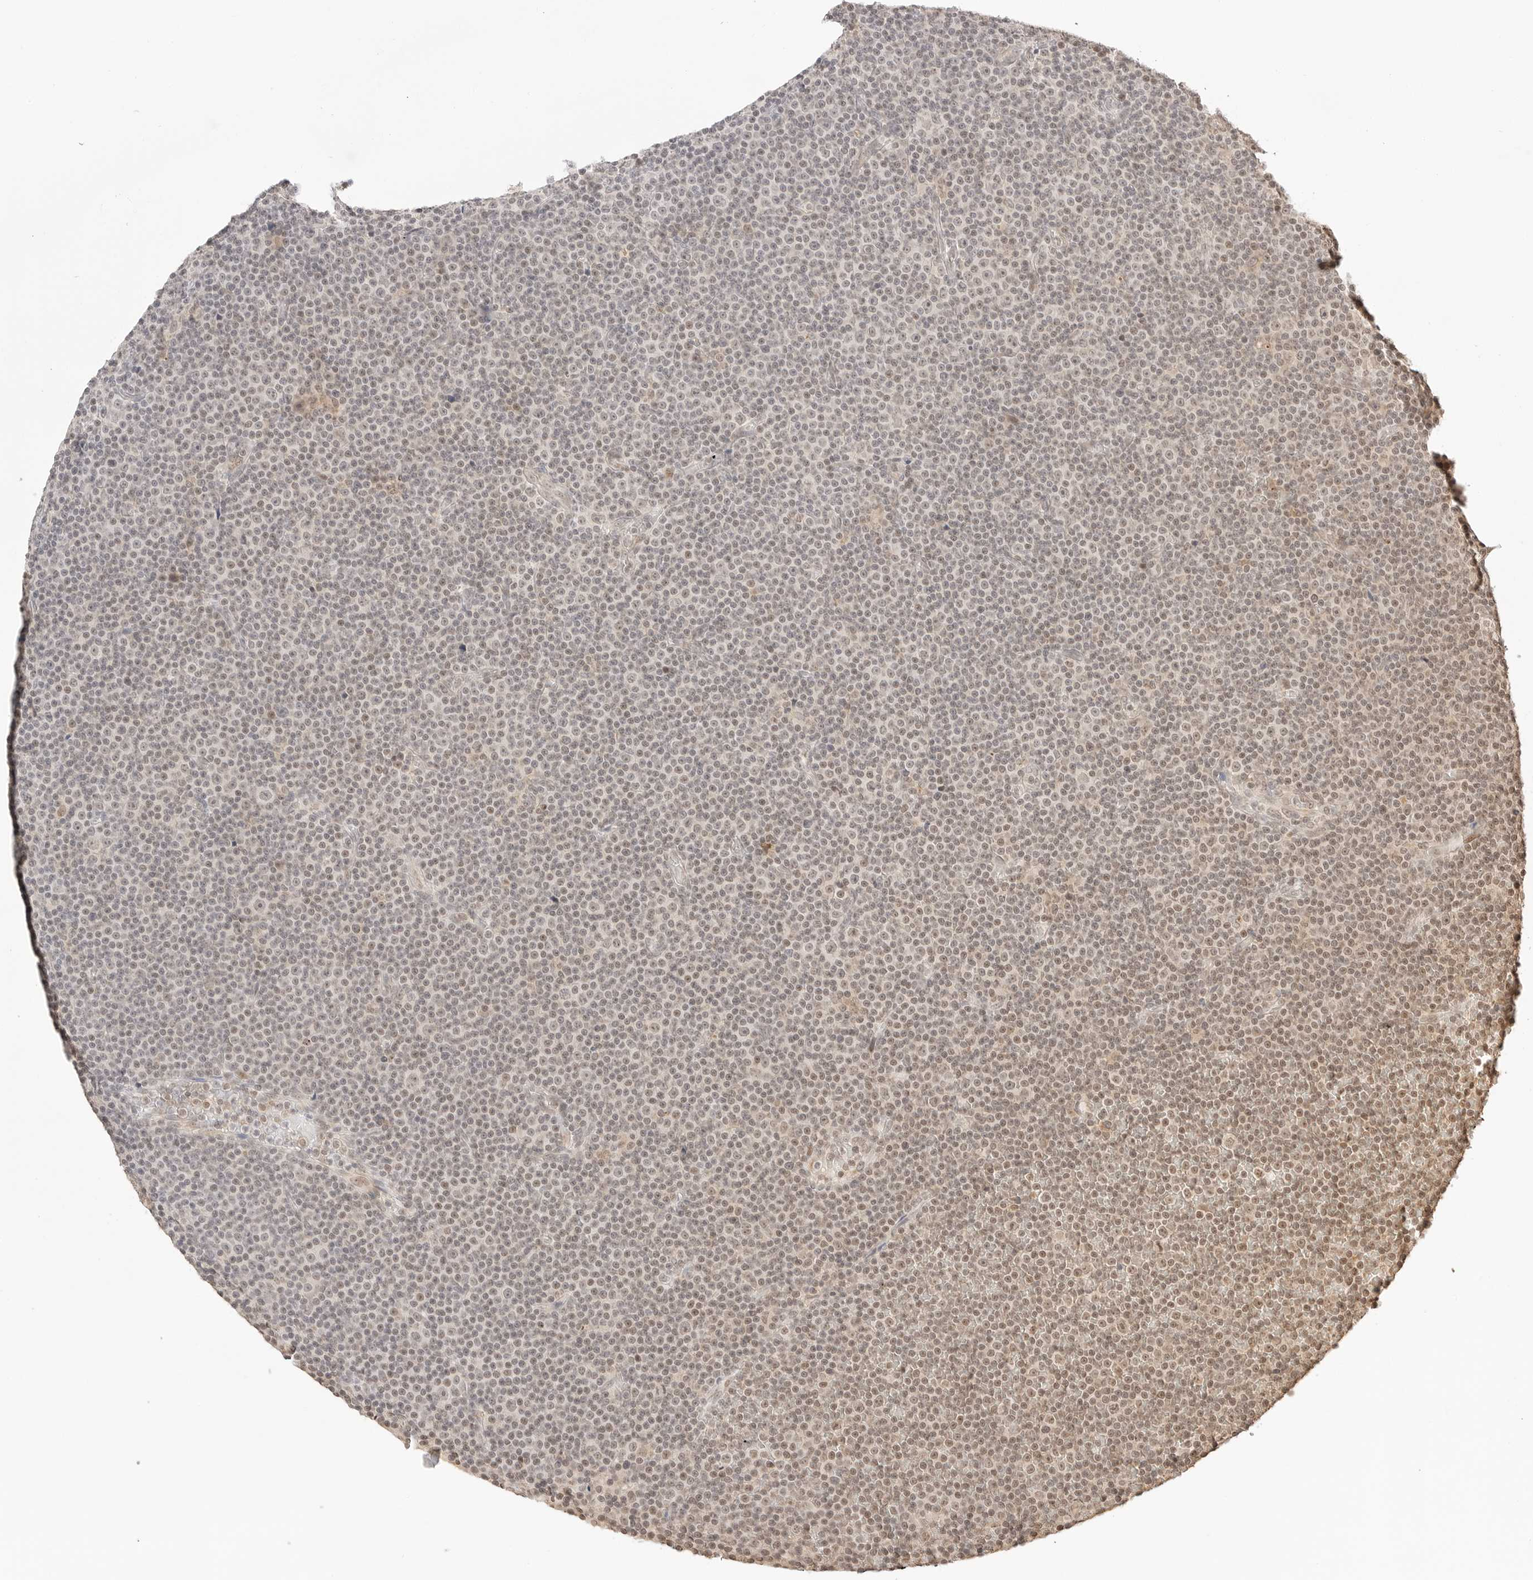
{"staining": {"intensity": "weak", "quantity": ">75%", "location": "nuclear"}, "tissue": "lymphoma", "cell_type": "Tumor cells", "image_type": "cancer", "snomed": [{"axis": "morphology", "description": "Malignant lymphoma, non-Hodgkin's type, Low grade"}, {"axis": "topography", "description": "Lymph node"}], "caption": "Immunohistochemical staining of low-grade malignant lymphoma, non-Hodgkin's type exhibits low levels of weak nuclear protein positivity in approximately >75% of tumor cells.", "gene": "SEPTIN4", "patient": {"sex": "female", "age": 67}}